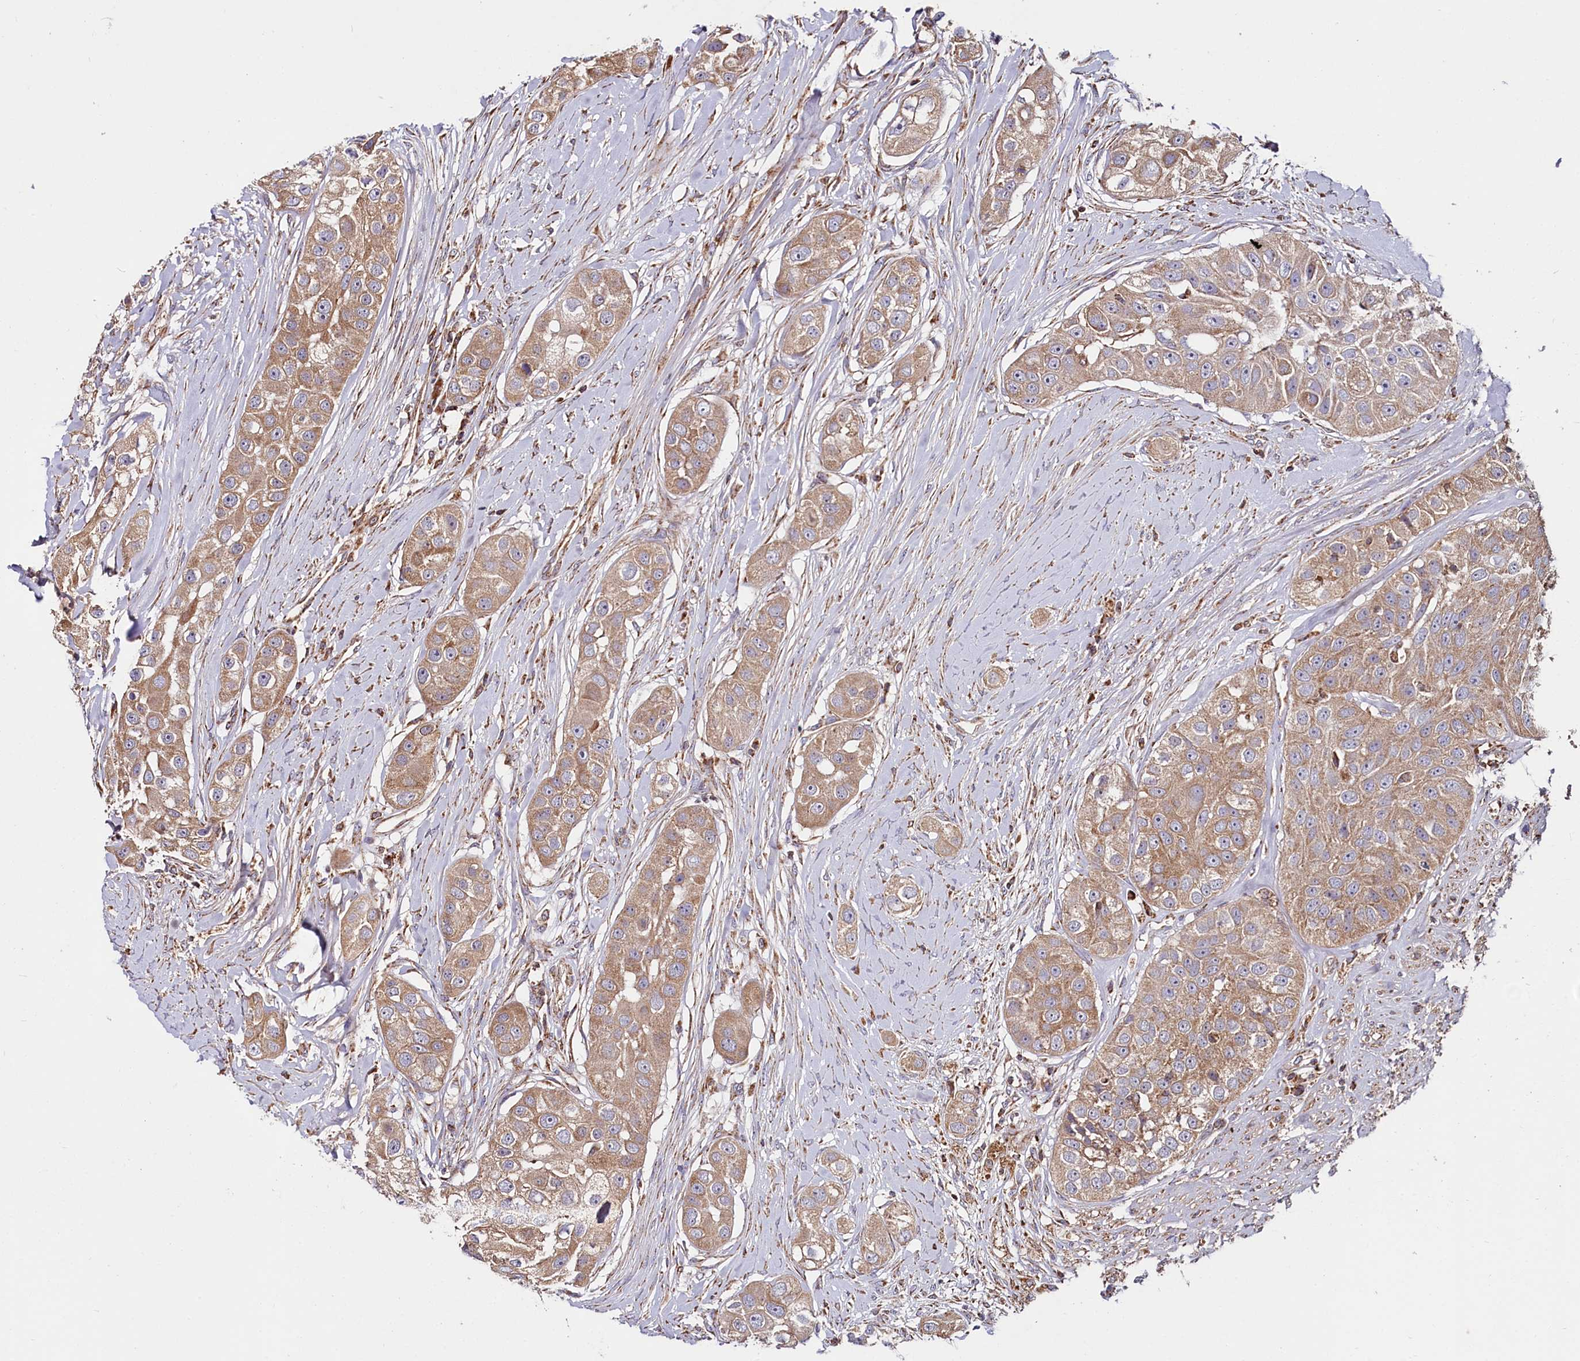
{"staining": {"intensity": "moderate", "quantity": ">75%", "location": "cytoplasmic/membranous"}, "tissue": "head and neck cancer", "cell_type": "Tumor cells", "image_type": "cancer", "snomed": [{"axis": "morphology", "description": "Normal tissue, NOS"}, {"axis": "morphology", "description": "Squamous cell carcinoma, NOS"}, {"axis": "topography", "description": "Skeletal muscle"}, {"axis": "topography", "description": "Head-Neck"}], "caption": "Protein expression analysis of human squamous cell carcinoma (head and neck) reveals moderate cytoplasmic/membranous expression in approximately >75% of tumor cells. (DAB IHC, brown staining for protein, blue staining for nuclei).", "gene": "NUDT15", "patient": {"sex": "male", "age": 51}}